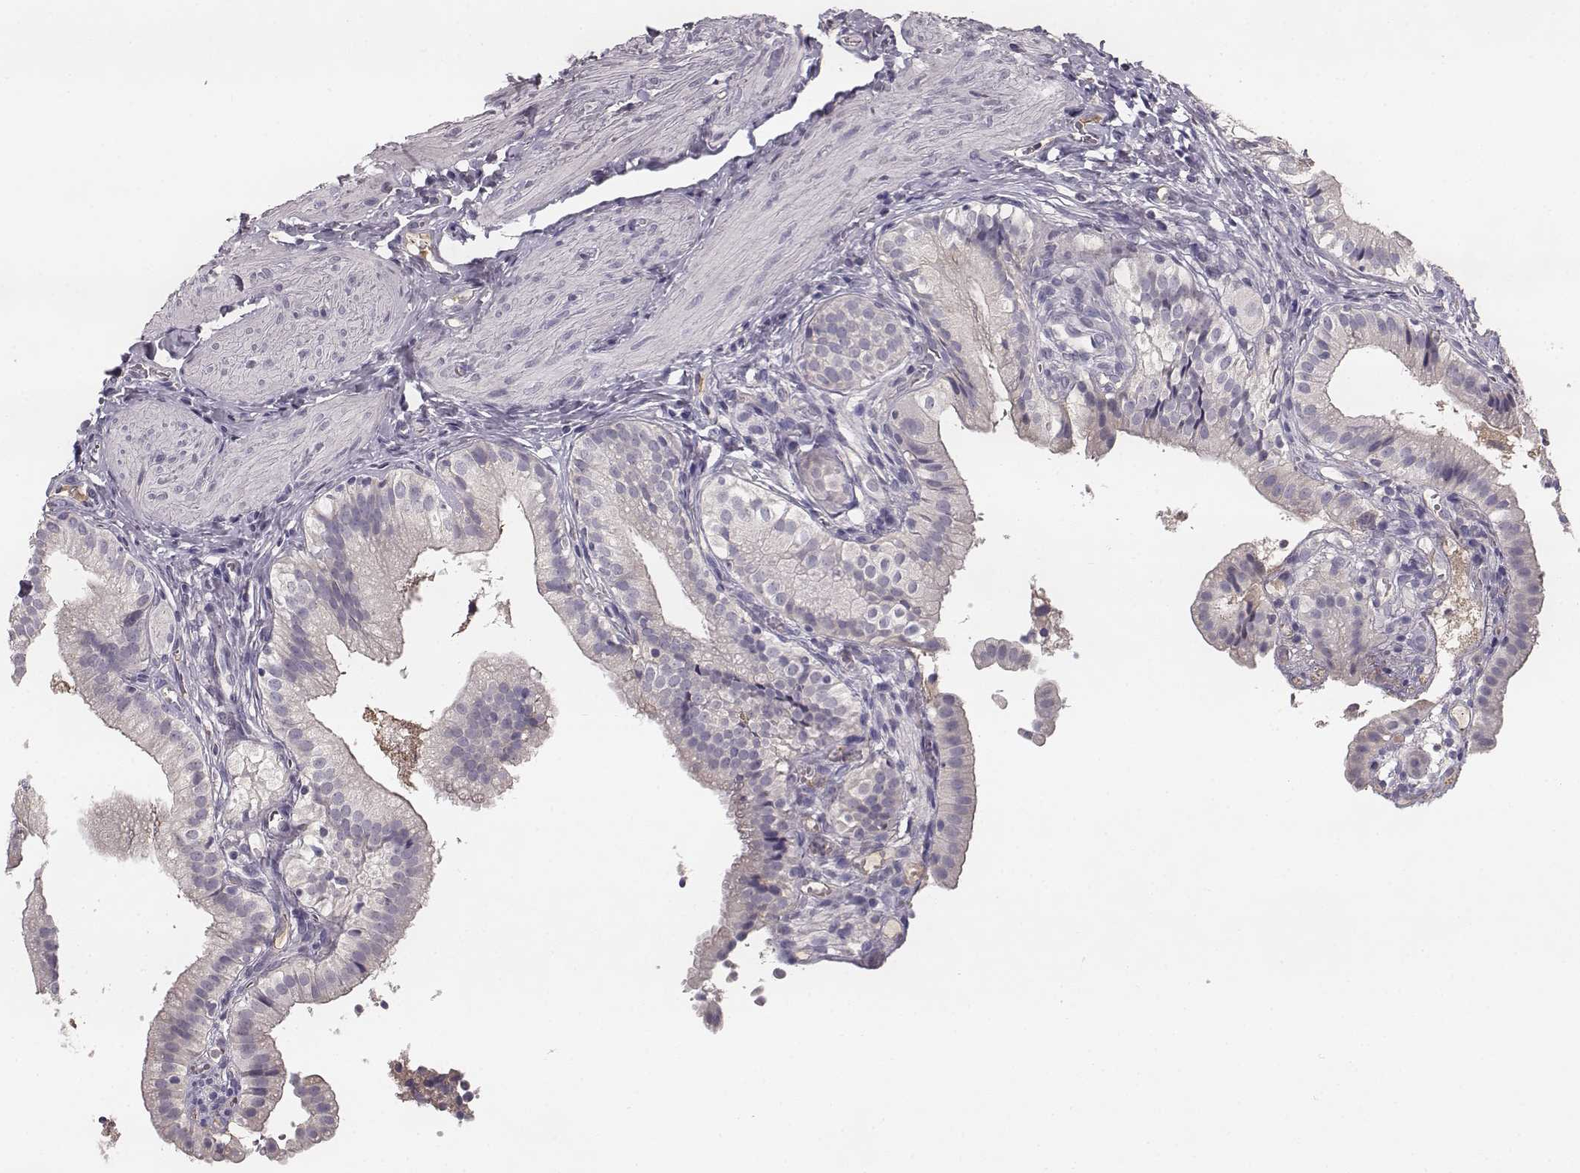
{"staining": {"intensity": "negative", "quantity": "none", "location": "none"}, "tissue": "gallbladder", "cell_type": "Glandular cells", "image_type": "normal", "snomed": [{"axis": "morphology", "description": "Normal tissue, NOS"}, {"axis": "topography", "description": "Gallbladder"}], "caption": "This is an immunohistochemistry histopathology image of benign gallbladder. There is no staining in glandular cells.", "gene": "YJEFN3", "patient": {"sex": "female", "age": 47}}